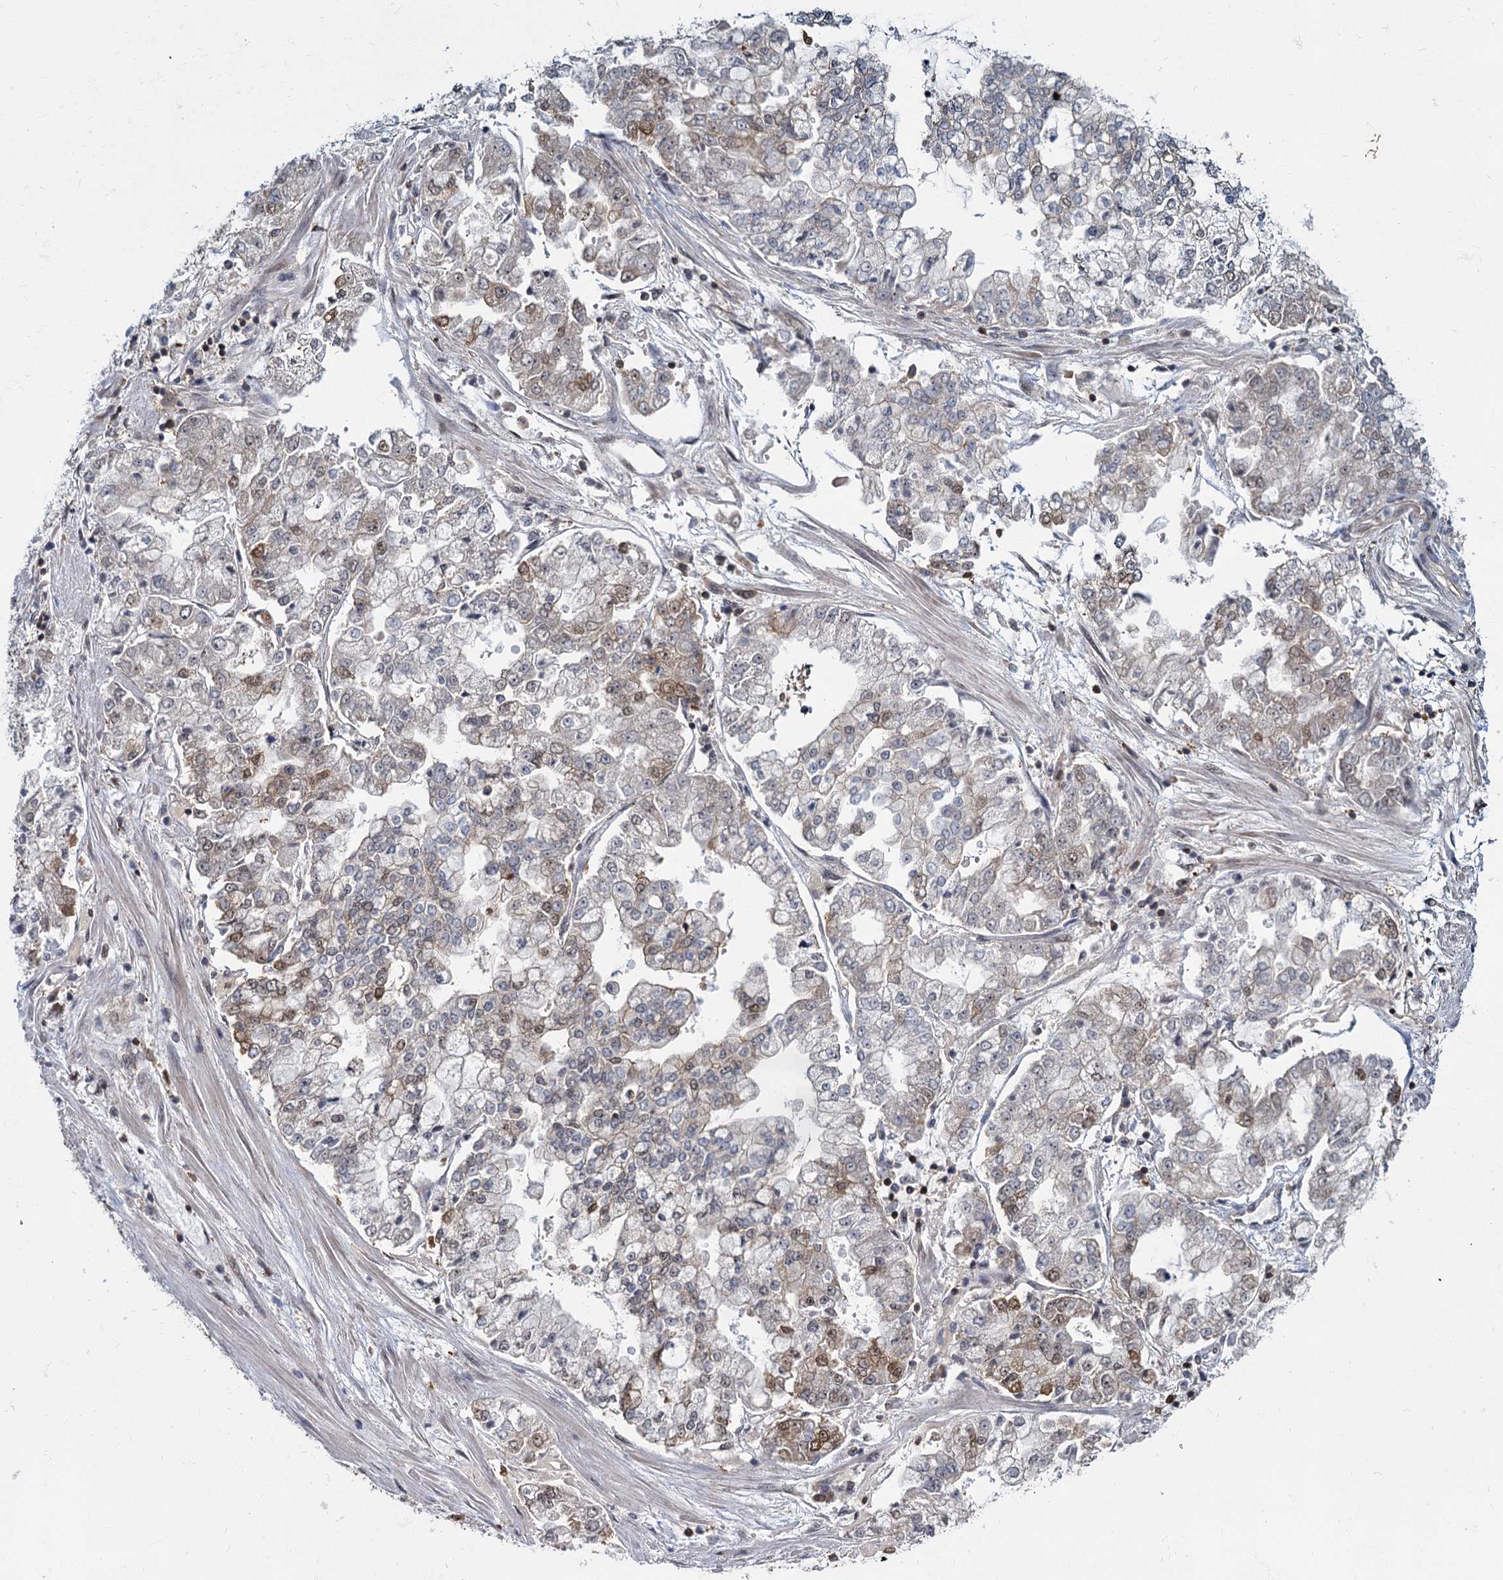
{"staining": {"intensity": "moderate", "quantity": "25%-75%", "location": "nuclear"}, "tissue": "stomach cancer", "cell_type": "Tumor cells", "image_type": "cancer", "snomed": [{"axis": "morphology", "description": "Adenocarcinoma, NOS"}, {"axis": "topography", "description": "Stomach"}], "caption": "A histopathology image showing moderate nuclear staining in about 25%-75% of tumor cells in stomach cancer (adenocarcinoma), as visualized by brown immunohistochemical staining.", "gene": "DCPS", "patient": {"sex": "male", "age": 76}}